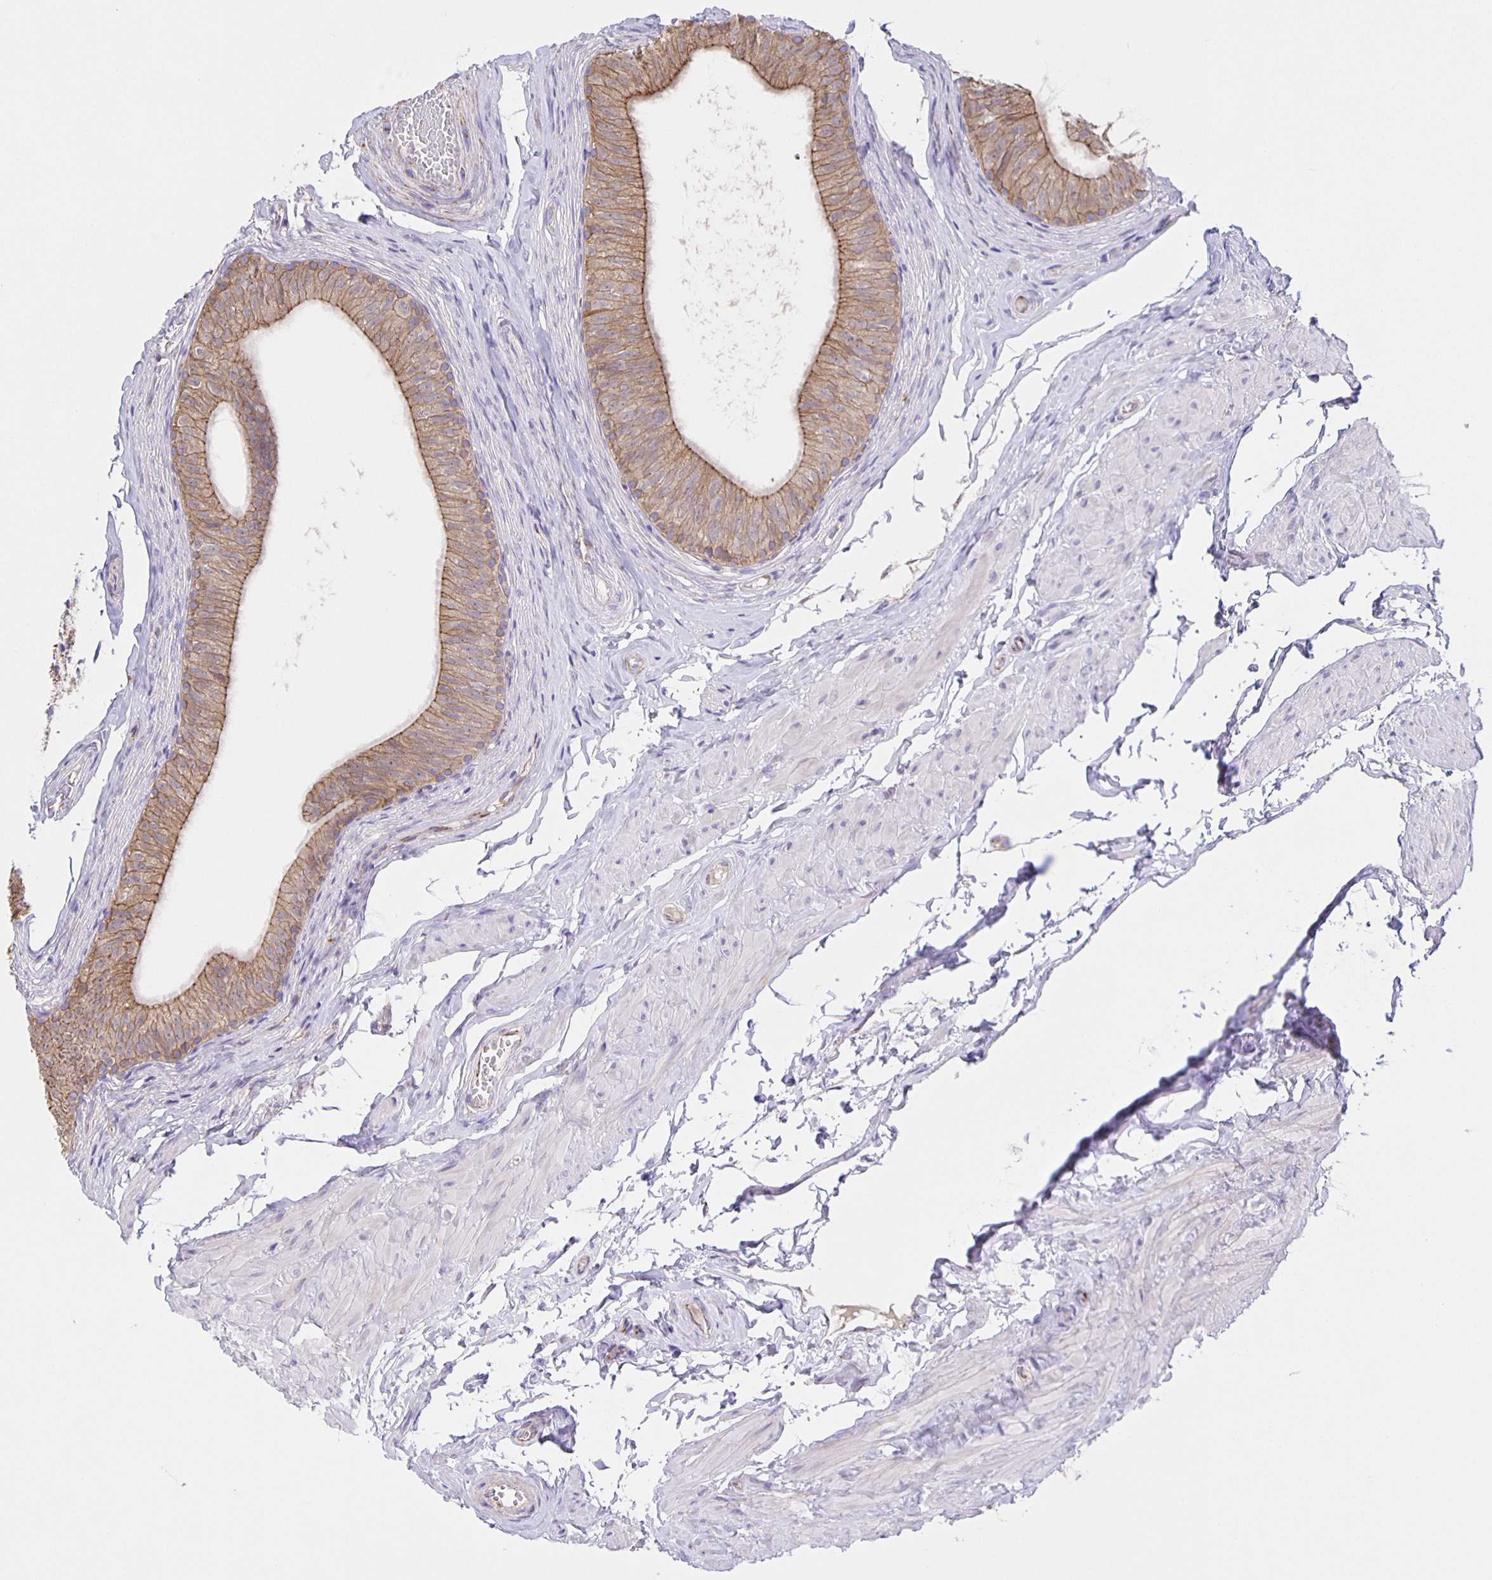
{"staining": {"intensity": "moderate", "quantity": ">75%", "location": "cytoplasmic/membranous"}, "tissue": "epididymis", "cell_type": "Glandular cells", "image_type": "normal", "snomed": [{"axis": "morphology", "description": "Normal tissue, NOS"}, {"axis": "topography", "description": "Epididymis, spermatic cord, NOS"}, {"axis": "topography", "description": "Epididymis"}, {"axis": "topography", "description": "Peripheral nerve tissue"}], "caption": "Human epididymis stained with a protein marker exhibits moderate staining in glandular cells.", "gene": "JMJD4", "patient": {"sex": "male", "age": 29}}